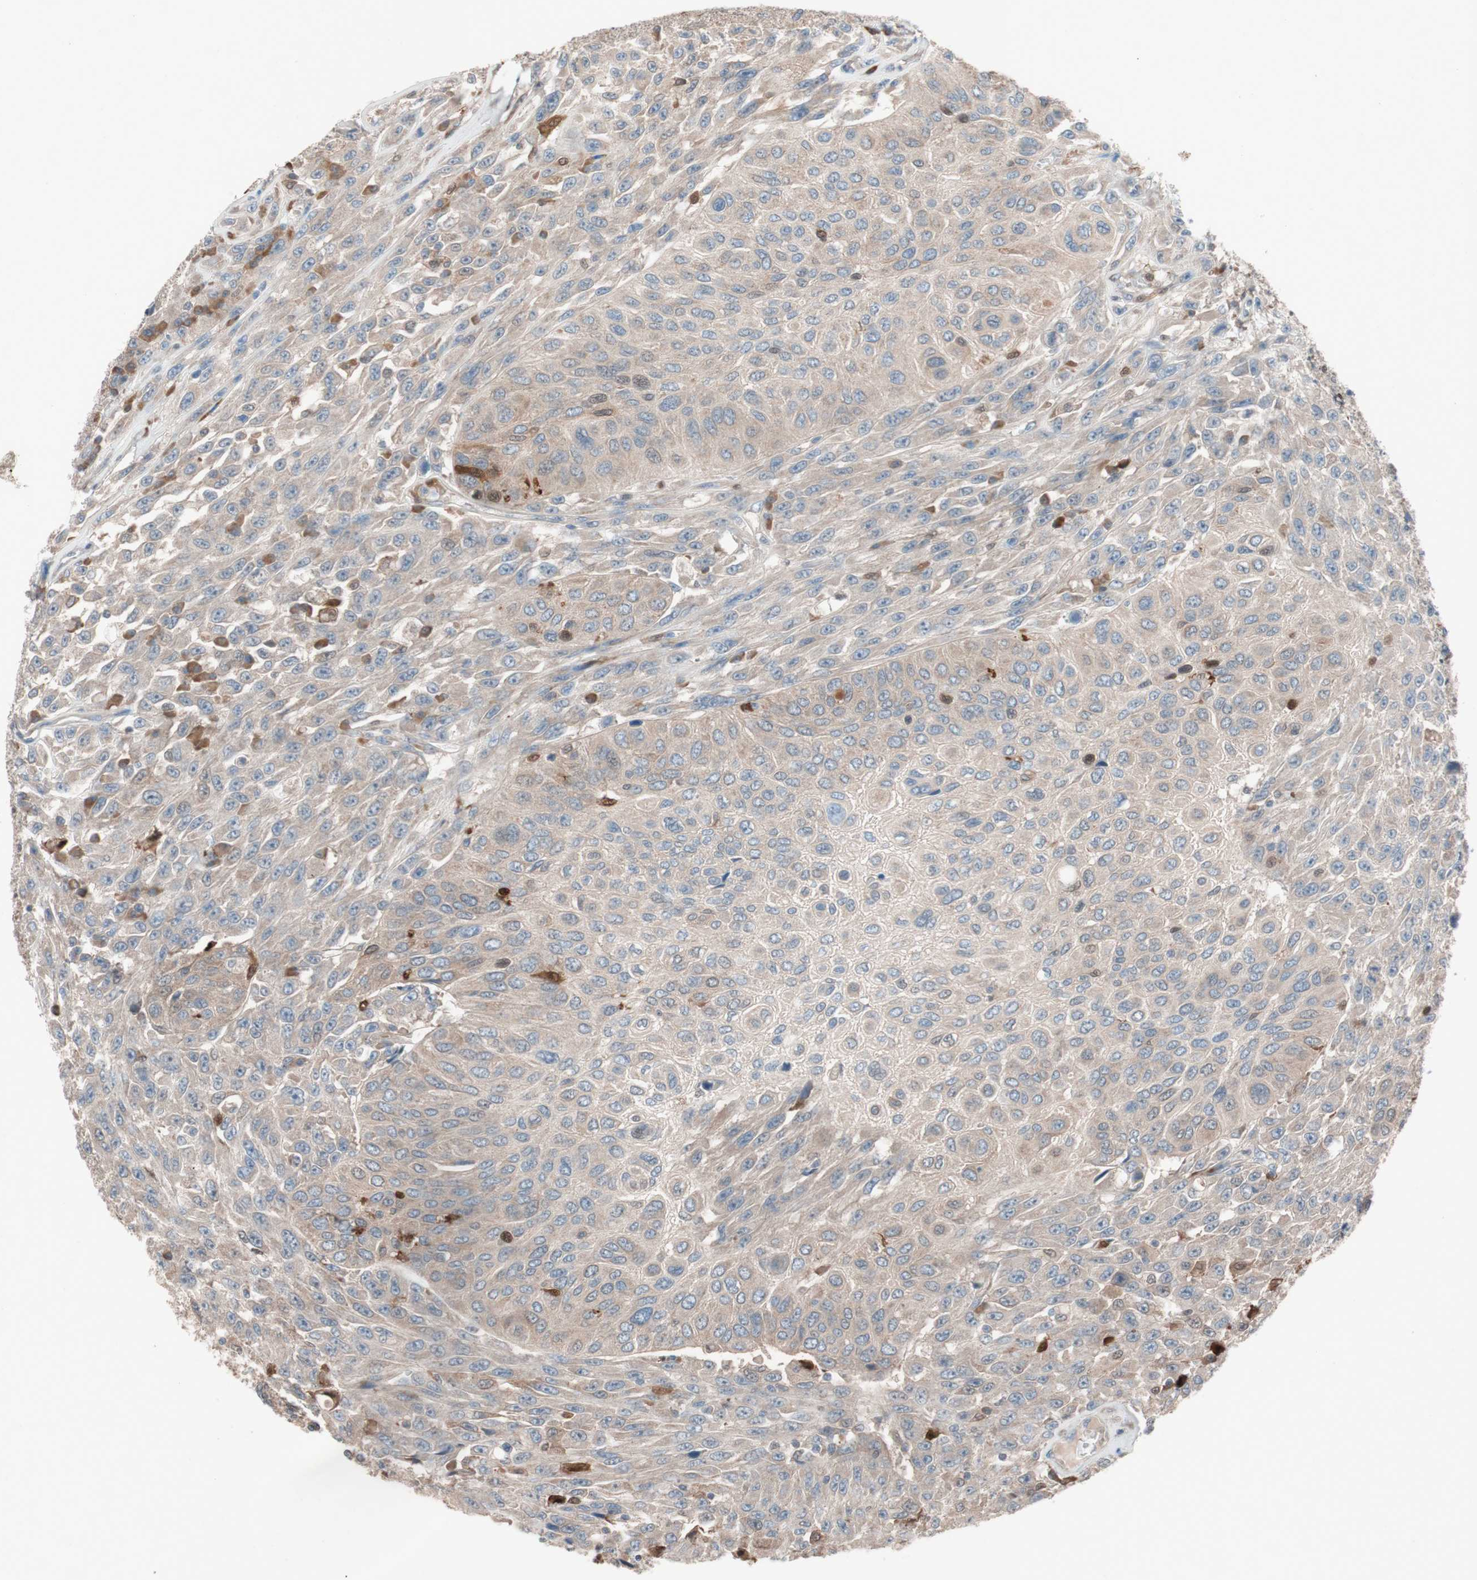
{"staining": {"intensity": "weak", "quantity": ">75%", "location": "cytoplasmic/membranous"}, "tissue": "urothelial cancer", "cell_type": "Tumor cells", "image_type": "cancer", "snomed": [{"axis": "morphology", "description": "Urothelial carcinoma, High grade"}, {"axis": "topography", "description": "Urinary bladder"}], "caption": "Urothelial cancer tissue reveals weak cytoplasmic/membranous expression in about >75% of tumor cells, visualized by immunohistochemistry. The protein is shown in brown color, while the nuclei are stained blue.", "gene": "FAAH", "patient": {"sex": "male", "age": 66}}